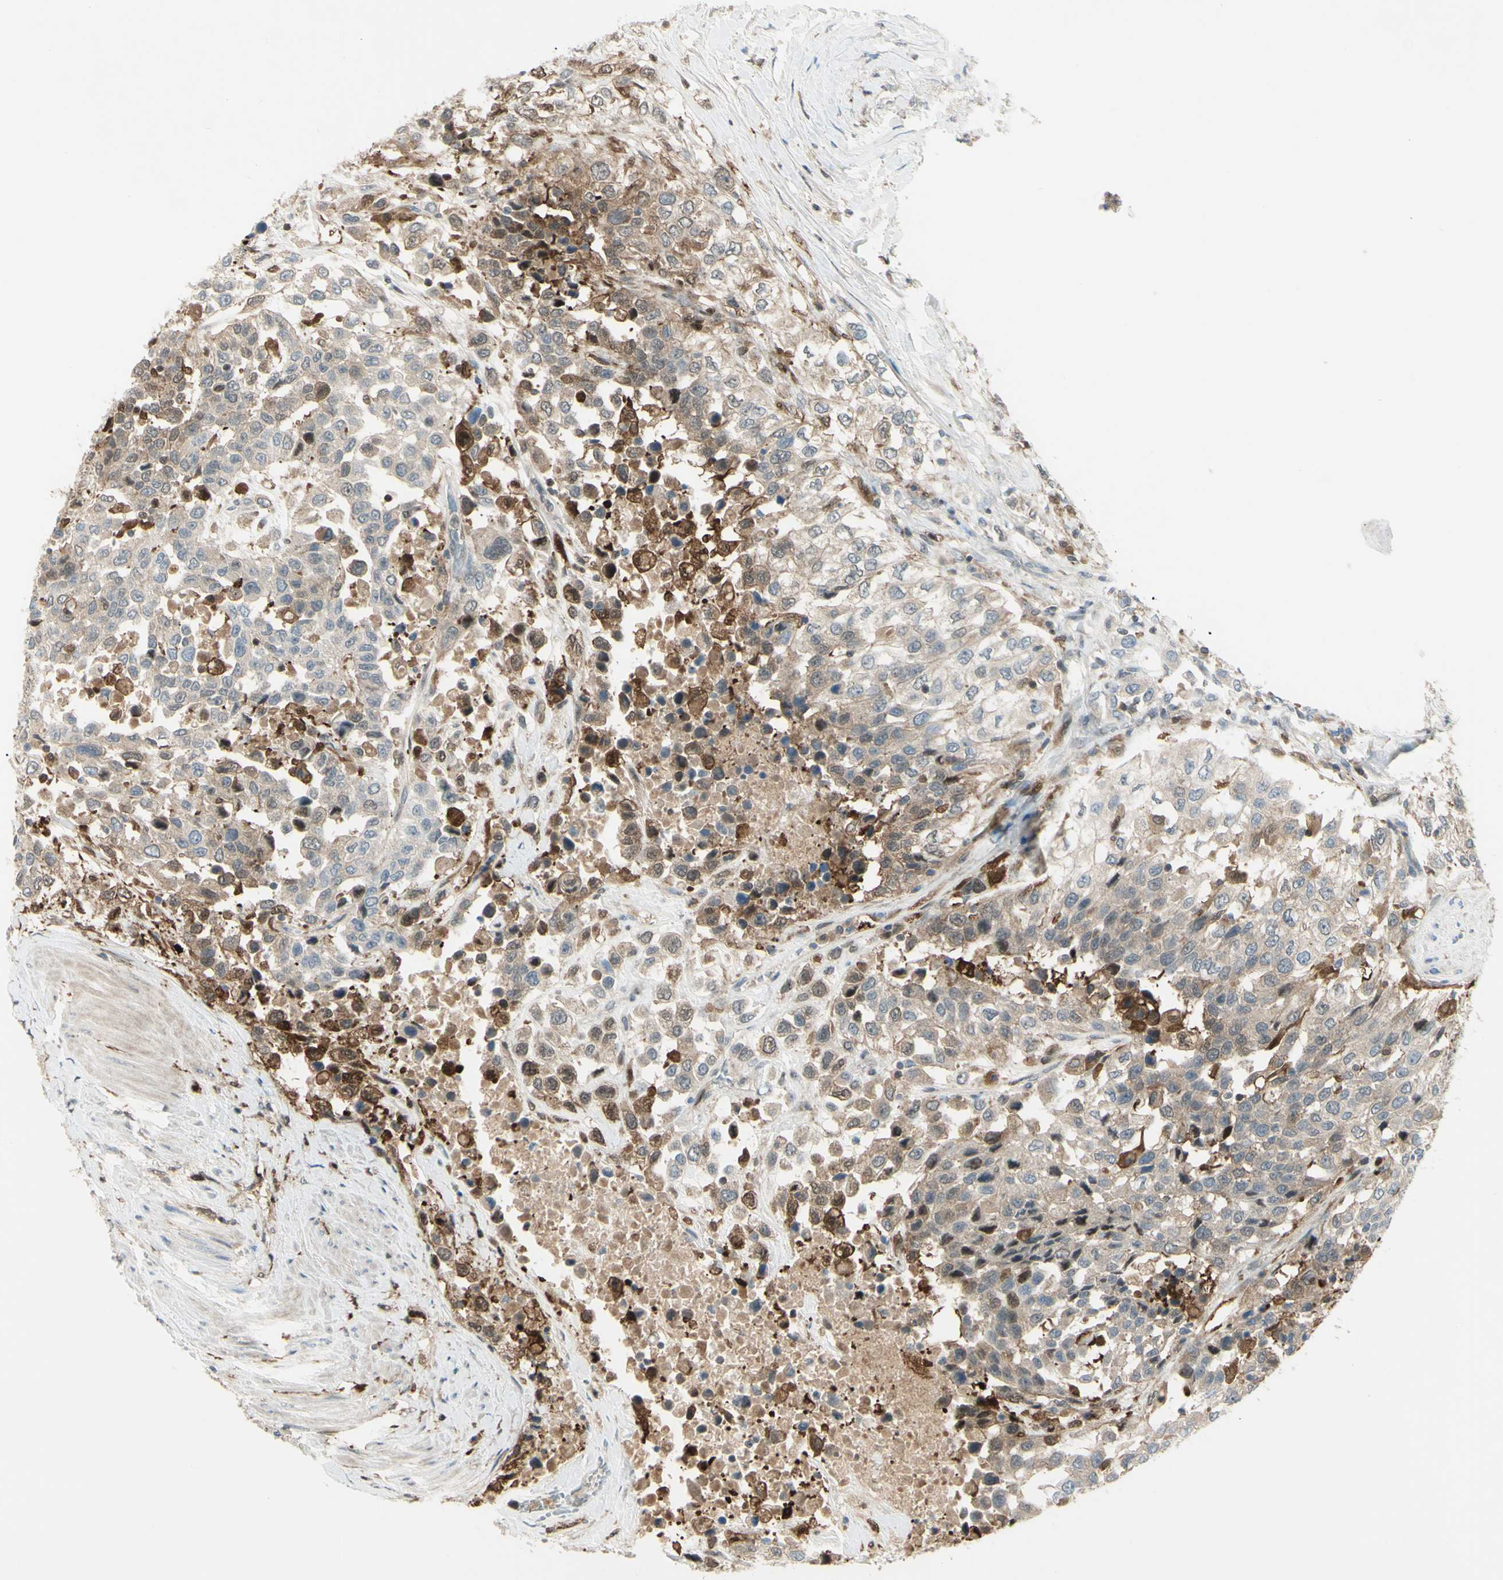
{"staining": {"intensity": "moderate", "quantity": "<25%", "location": "cytoplasmic/membranous"}, "tissue": "urothelial cancer", "cell_type": "Tumor cells", "image_type": "cancer", "snomed": [{"axis": "morphology", "description": "Urothelial carcinoma, High grade"}, {"axis": "topography", "description": "Urinary bladder"}], "caption": "Immunohistochemistry (IHC) of urothelial carcinoma (high-grade) demonstrates low levels of moderate cytoplasmic/membranous expression in about <25% of tumor cells. (DAB (3,3'-diaminobenzidine) IHC, brown staining for protein, blue staining for nuclei).", "gene": "C1orf159", "patient": {"sex": "female", "age": 80}}